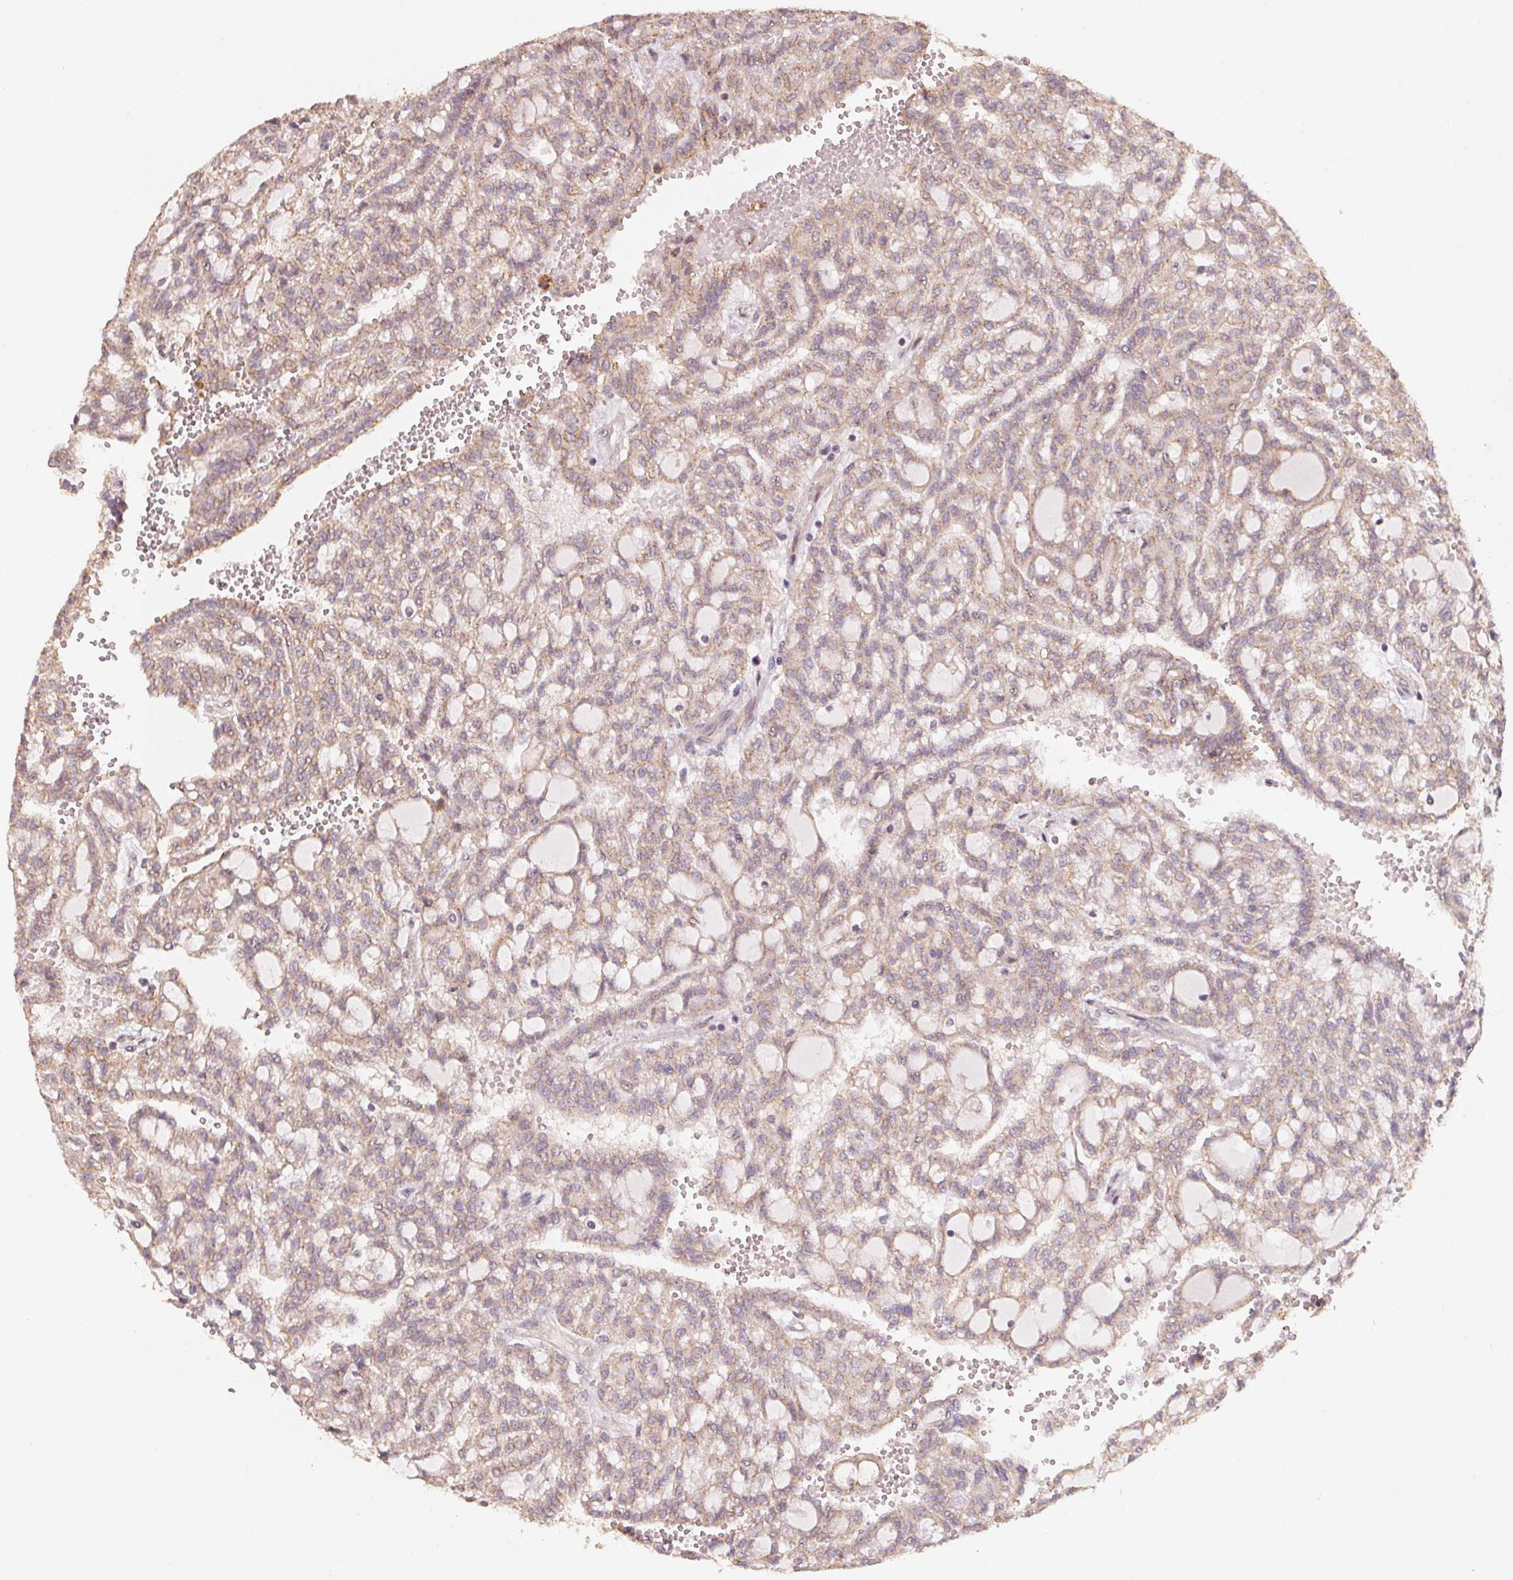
{"staining": {"intensity": "weak", "quantity": ">75%", "location": "cytoplasmic/membranous"}, "tissue": "renal cancer", "cell_type": "Tumor cells", "image_type": "cancer", "snomed": [{"axis": "morphology", "description": "Adenocarcinoma, NOS"}, {"axis": "topography", "description": "Kidney"}], "caption": "The histopathology image shows immunohistochemical staining of renal cancer. There is weak cytoplasmic/membranous positivity is present in about >75% of tumor cells.", "gene": "TSPAN12", "patient": {"sex": "male", "age": 63}}